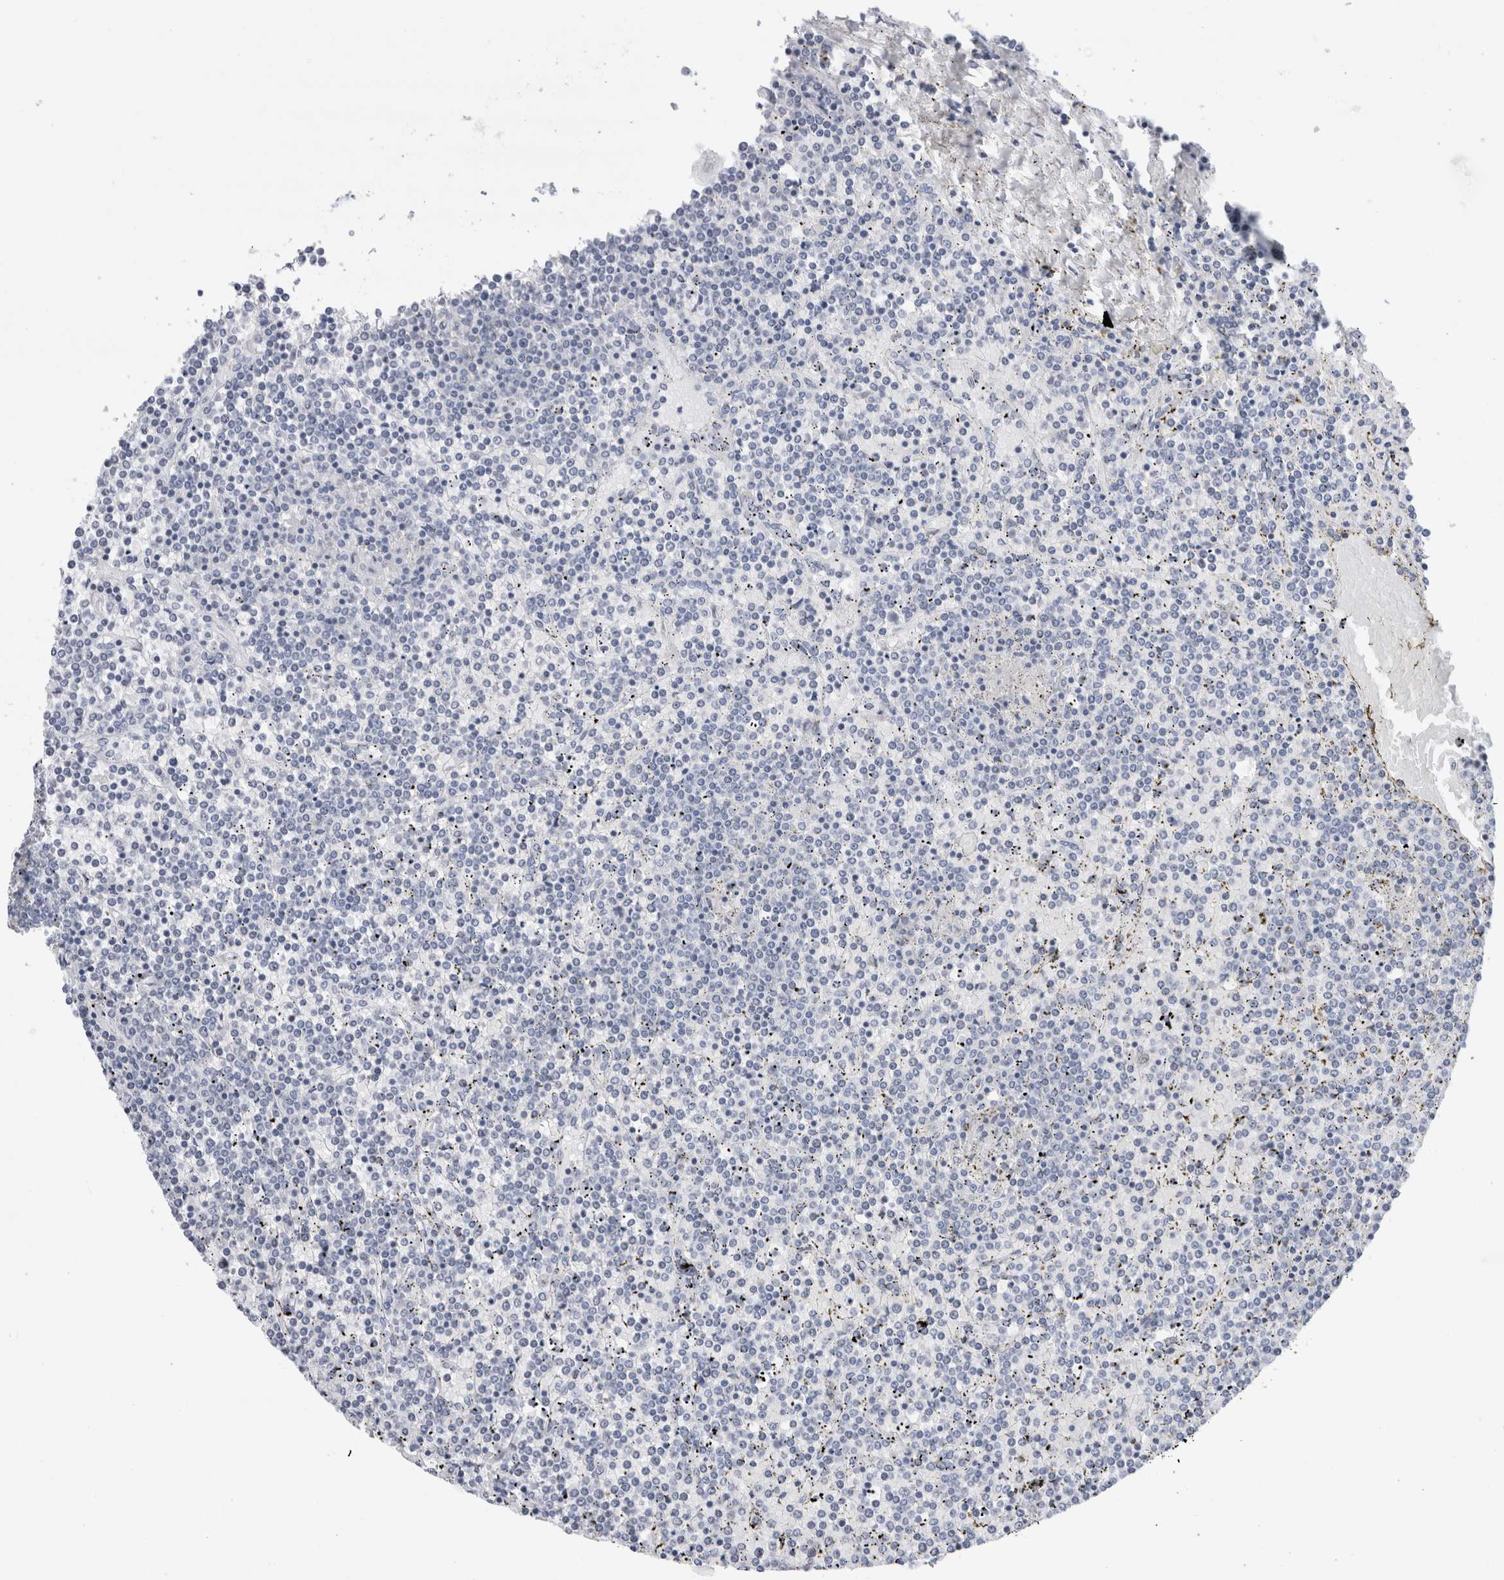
{"staining": {"intensity": "negative", "quantity": "none", "location": "none"}, "tissue": "lymphoma", "cell_type": "Tumor cells", "image_type": "cancer", "snomed": [{"axis": "morphology", "description": "Malignant lymphoma, non-Hodgkin's type, Low grade"}, {"axis": "topography", "description": "Spleen"}], "caption": "This micrograph is of lymphoma stained with immunohistochemistry to label a protein in brown with the nuclei are counter-stained blue. There is no expression in tumor cells.", "gene": "ECHDC2", "patient": {"sex": "female", "age": 19}}